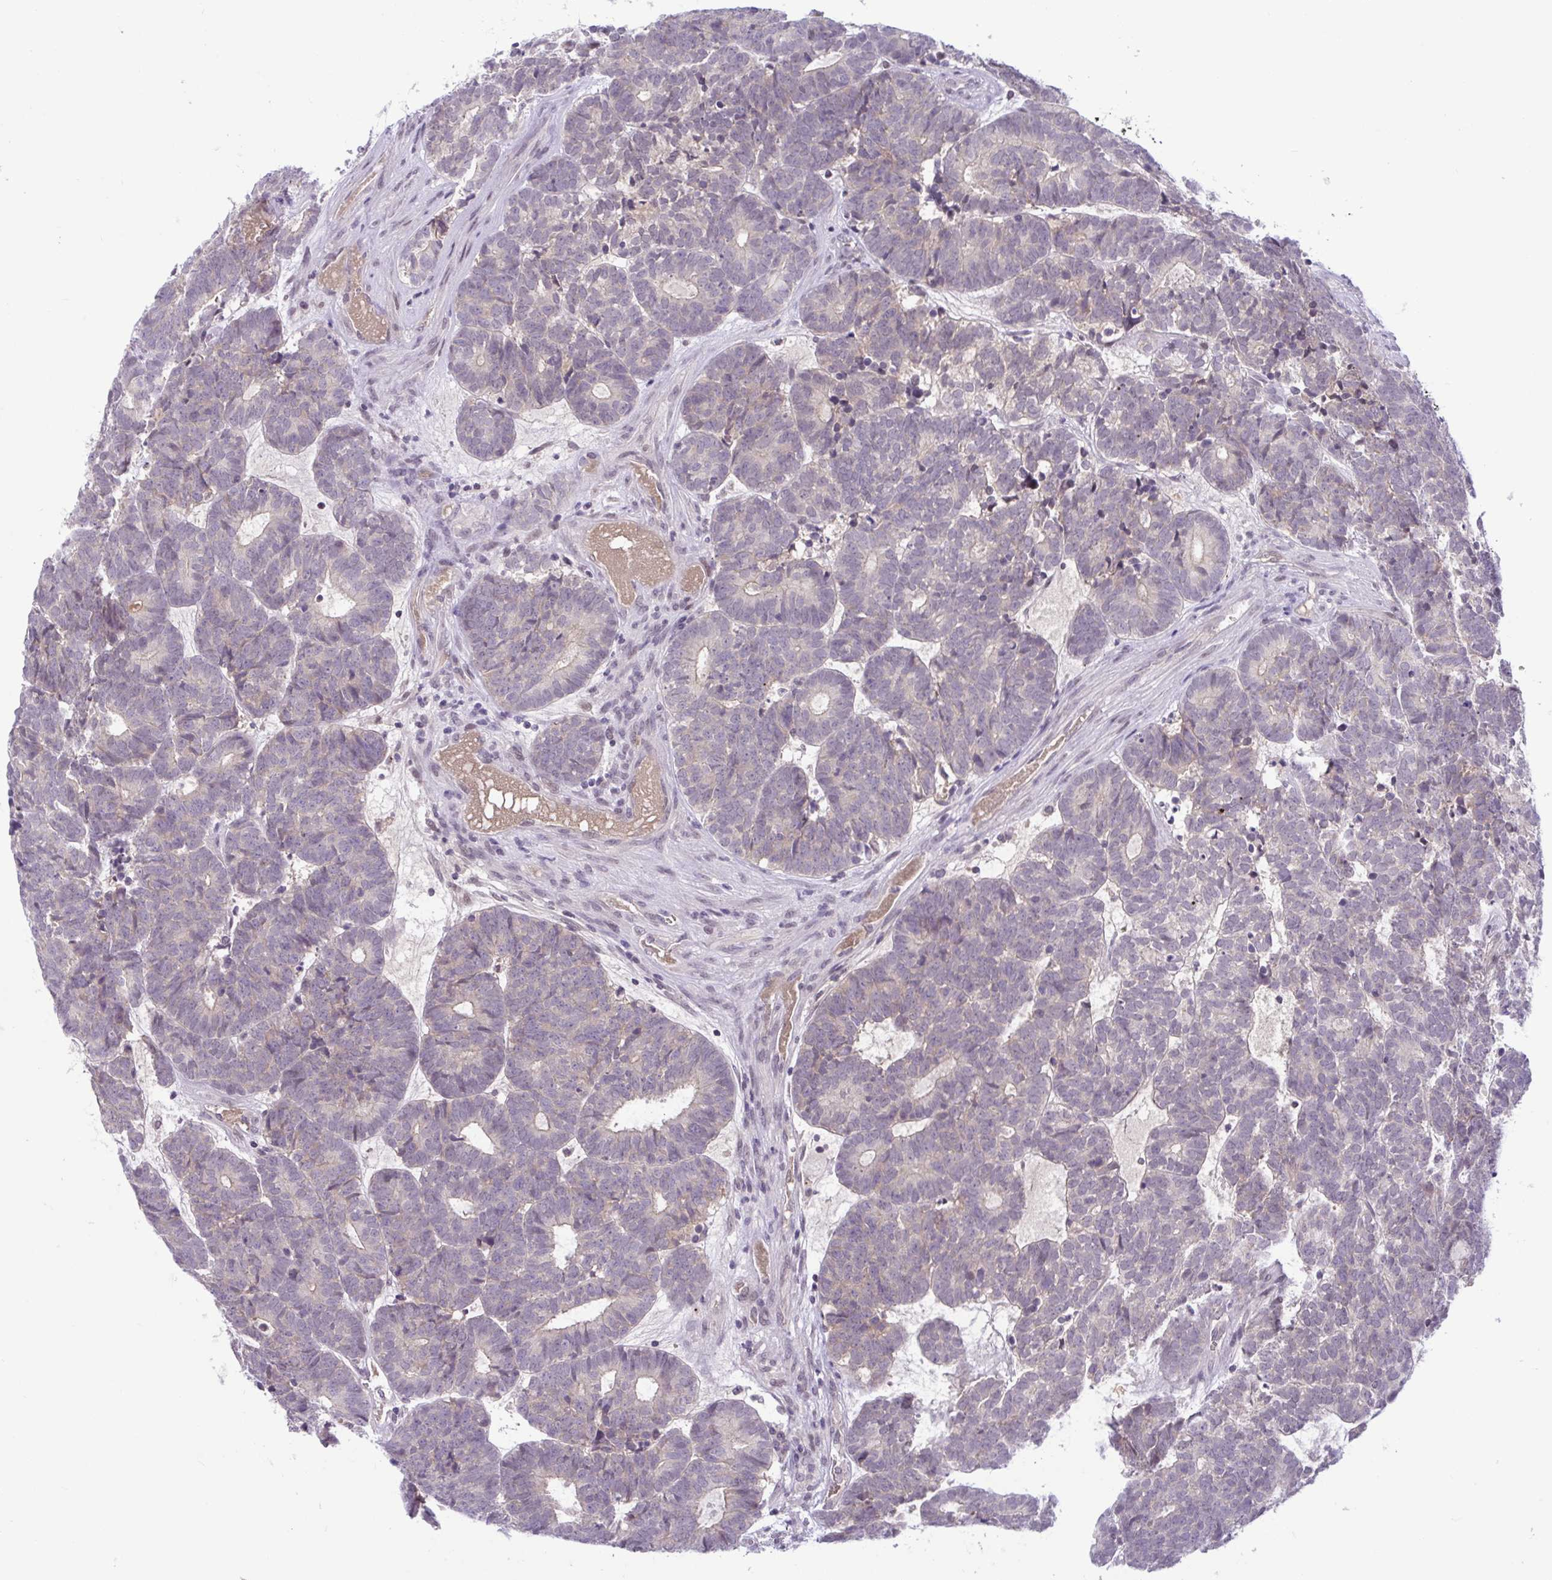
{"staining": {"intensity": "negative", "quantity": "none", "location": "none"}, "tissue": "head and neck cancer", "cell_type": "Tumor cells", "image_type": "cancer", "snomed": [{"axis": "morphology", "description": "Adenocarcinoma, NOS"}, {"axis": "topography", "description": "Head-Neck"}], "caption": "Immunohistochemistry (IHC) micrograph of head and neck adenocarcinoma stained for a protein (brown), which shows no staining in tumor cells.", "gene": "TTC7B", "patient": {"sex": "female", "age": 81}}